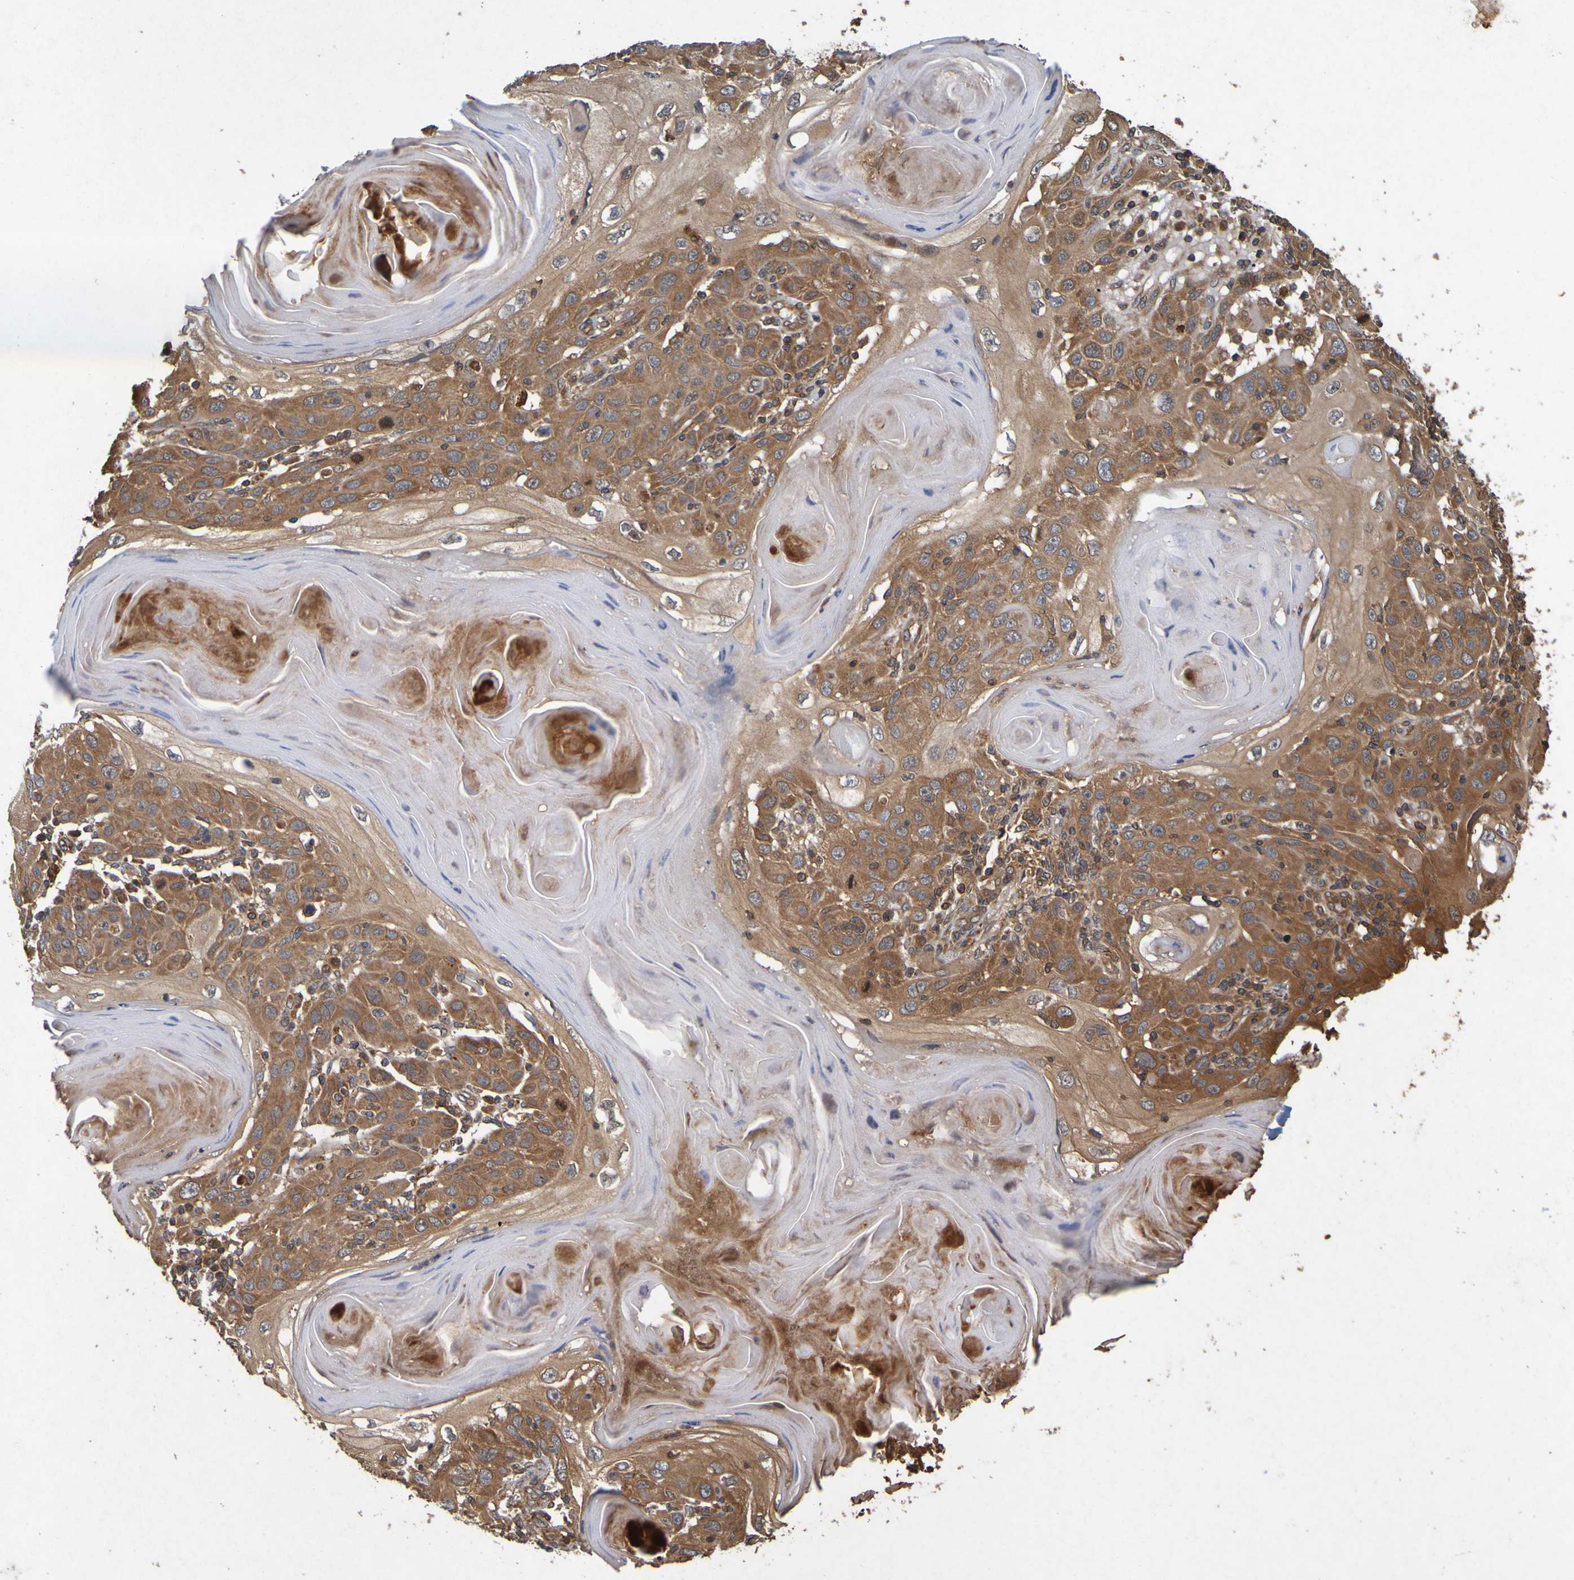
{"staining": {"intensity": "strong", "quantity": ">75%", "location": "cytoplasmic/membranous"}, "tissue": "skin cancer", "cell_type": "Tumor cells", "image_type": "cancer", "snomed": [{"axis": "morphology", "description": "Squamous cell carcinoma, NOS"}, {"axis": "topography", "description": "Skin"}], "caption": "A high amount of strong cytoplasmic/membranous staining is identified in approximately >75% of tumor cells in skin cancer (squamous cell carcinoma) tissue.", "gene": "OCRL", "patient": {"sex": "female", "age": 88}}